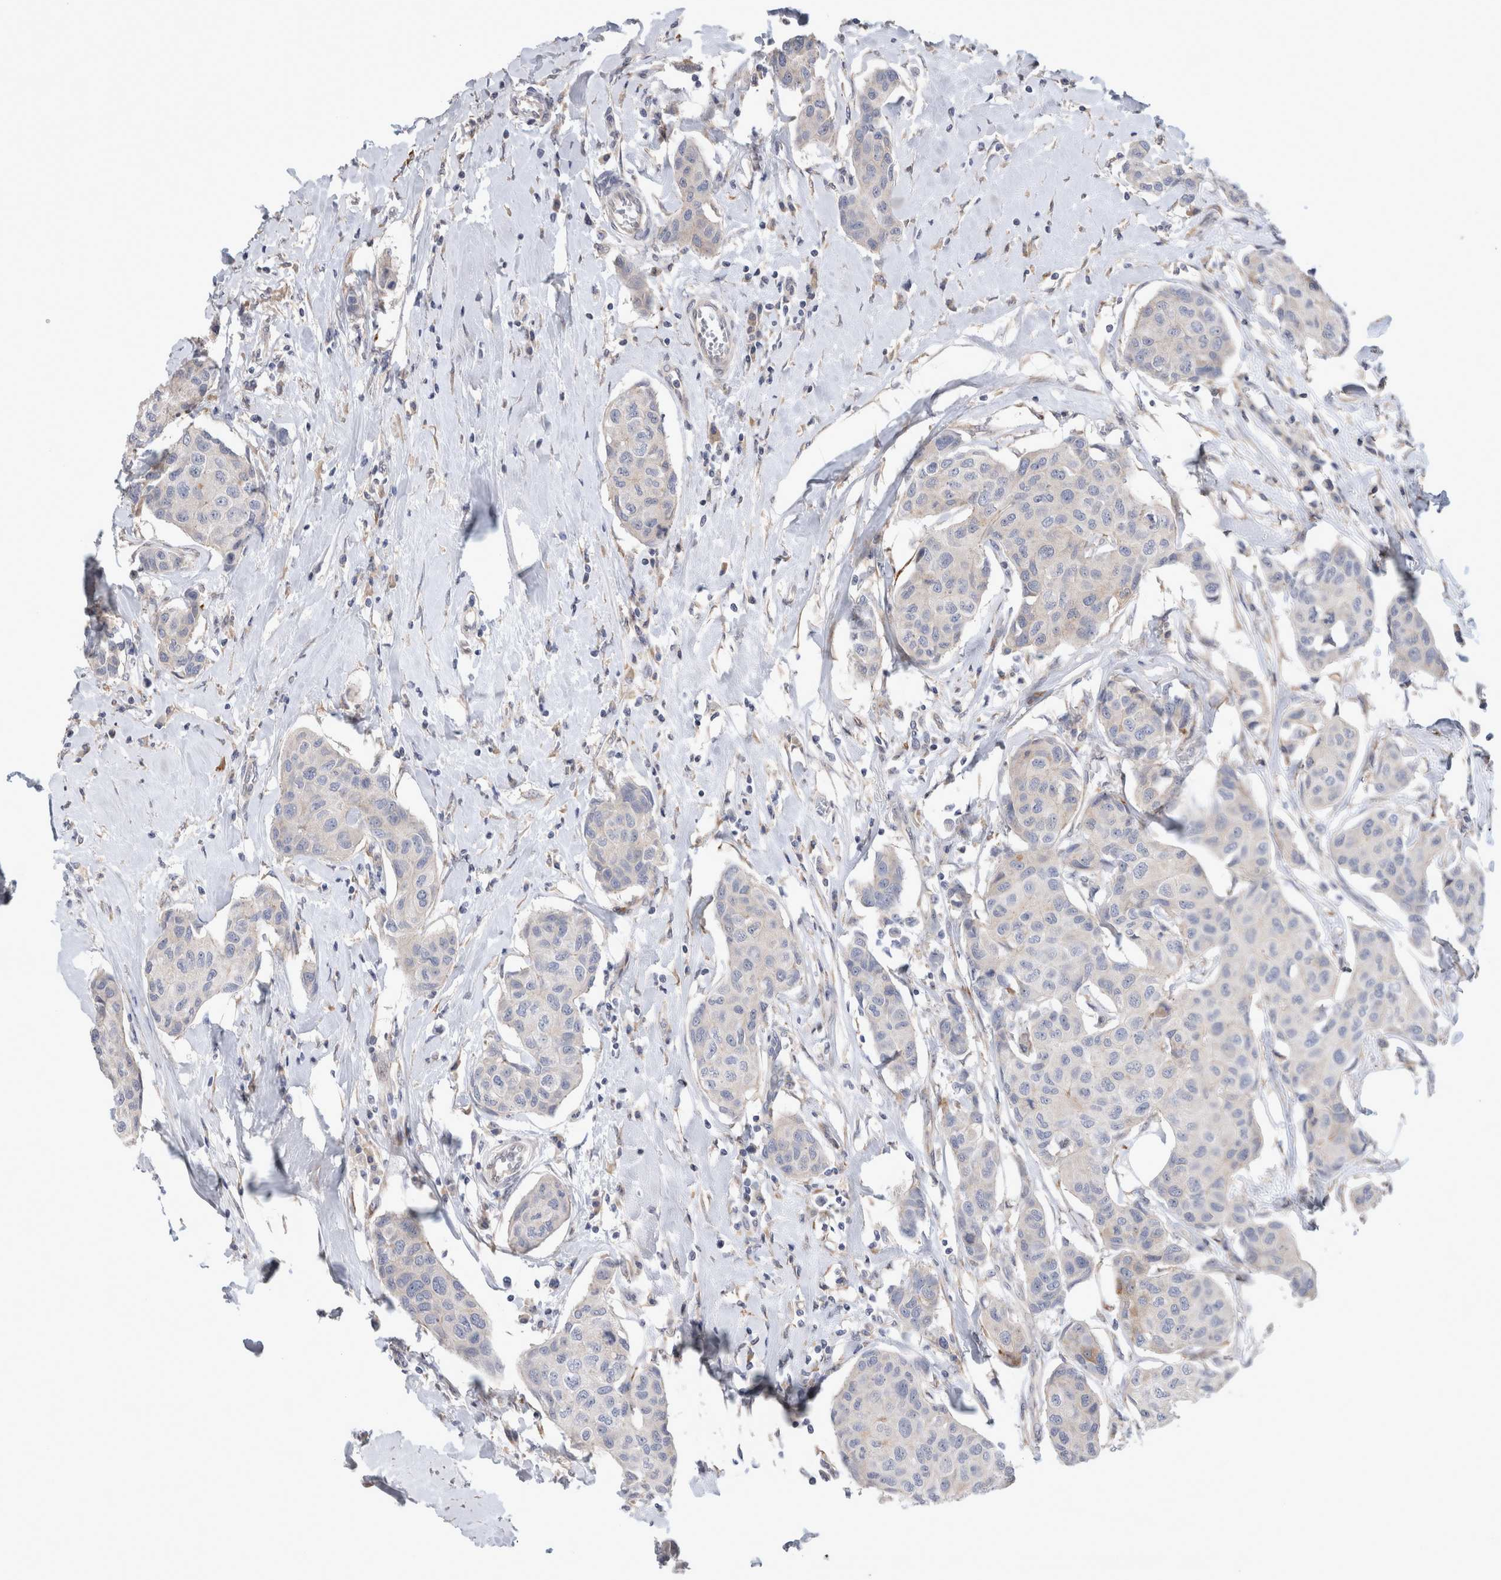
{"staining": {"intensity": "negative", "quantity": "none", "location": "none"}, "tissue": "breast cancer", "cell_type": "Tumor cells", "image_type": "cancer", "snomed": [{"axis": "morphology", "description": "Duct carcinoma"}, {"axis": "topography", "description": "Breast"}], "caption": "Immunohistochemistry (IHC) of human breast cancer (infiltrating ductal carcinoma) reveals no positivity in tumor cells.", "gene": "TRMT9B", "patient": {"sex": "female", "age": 80}}